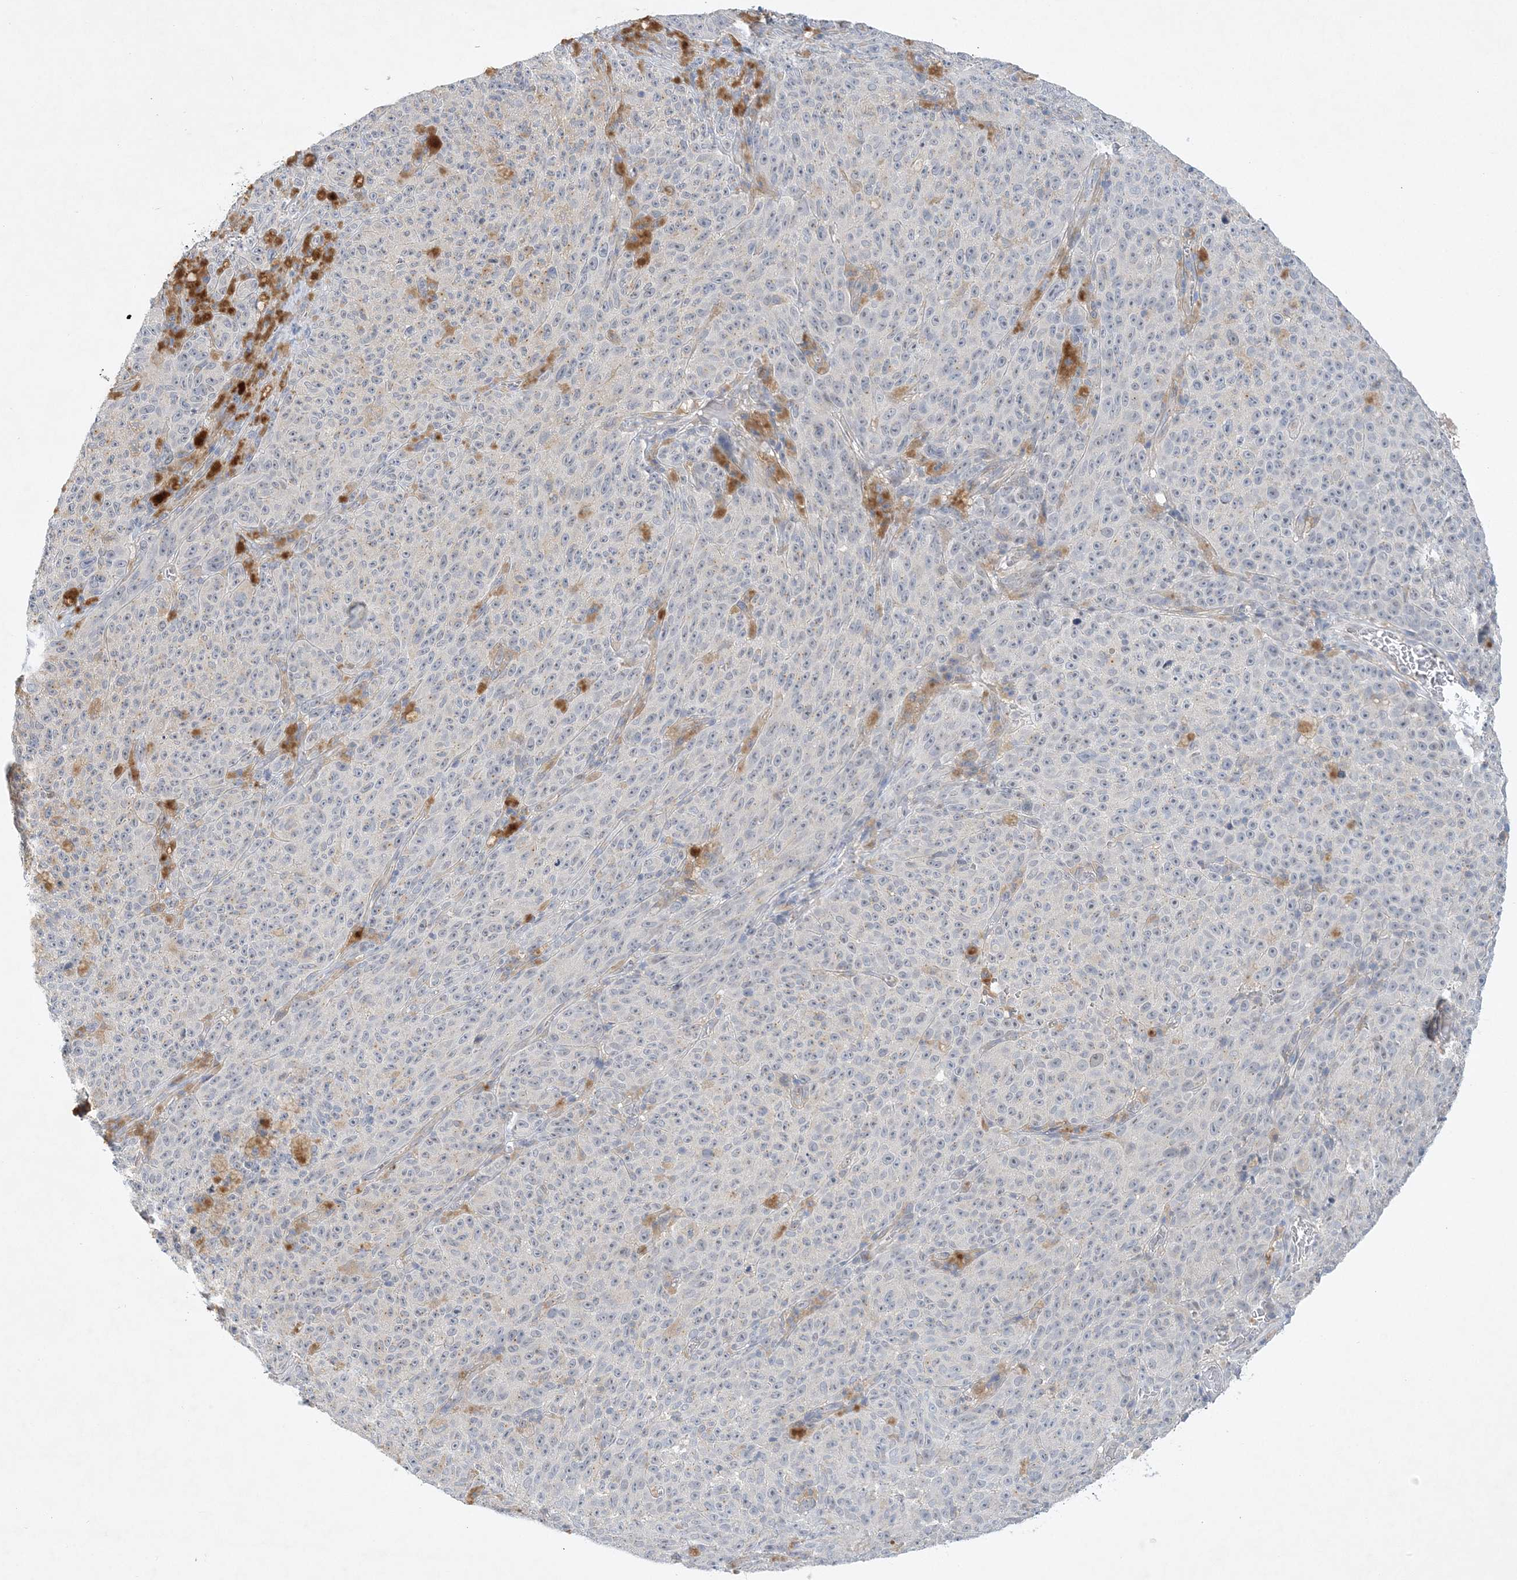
{"staining": {"intensity": "negative", "quantity": "none", "location": "none"}, "tissue": "melanoma", "cell_type": "Tumor cells", "image_type": "cancer", "snomed": [{"axis": "morphology", "description": "Malignant melanoma, NOS"}, {"axis": "topography", "description": "Skin"}], "caption": "A micrograph of melanoma stained for a protein shows no brown staining in tumor cells.", "gene": "ANKRD35", "patient": {"sex": "female", "age": 82}}